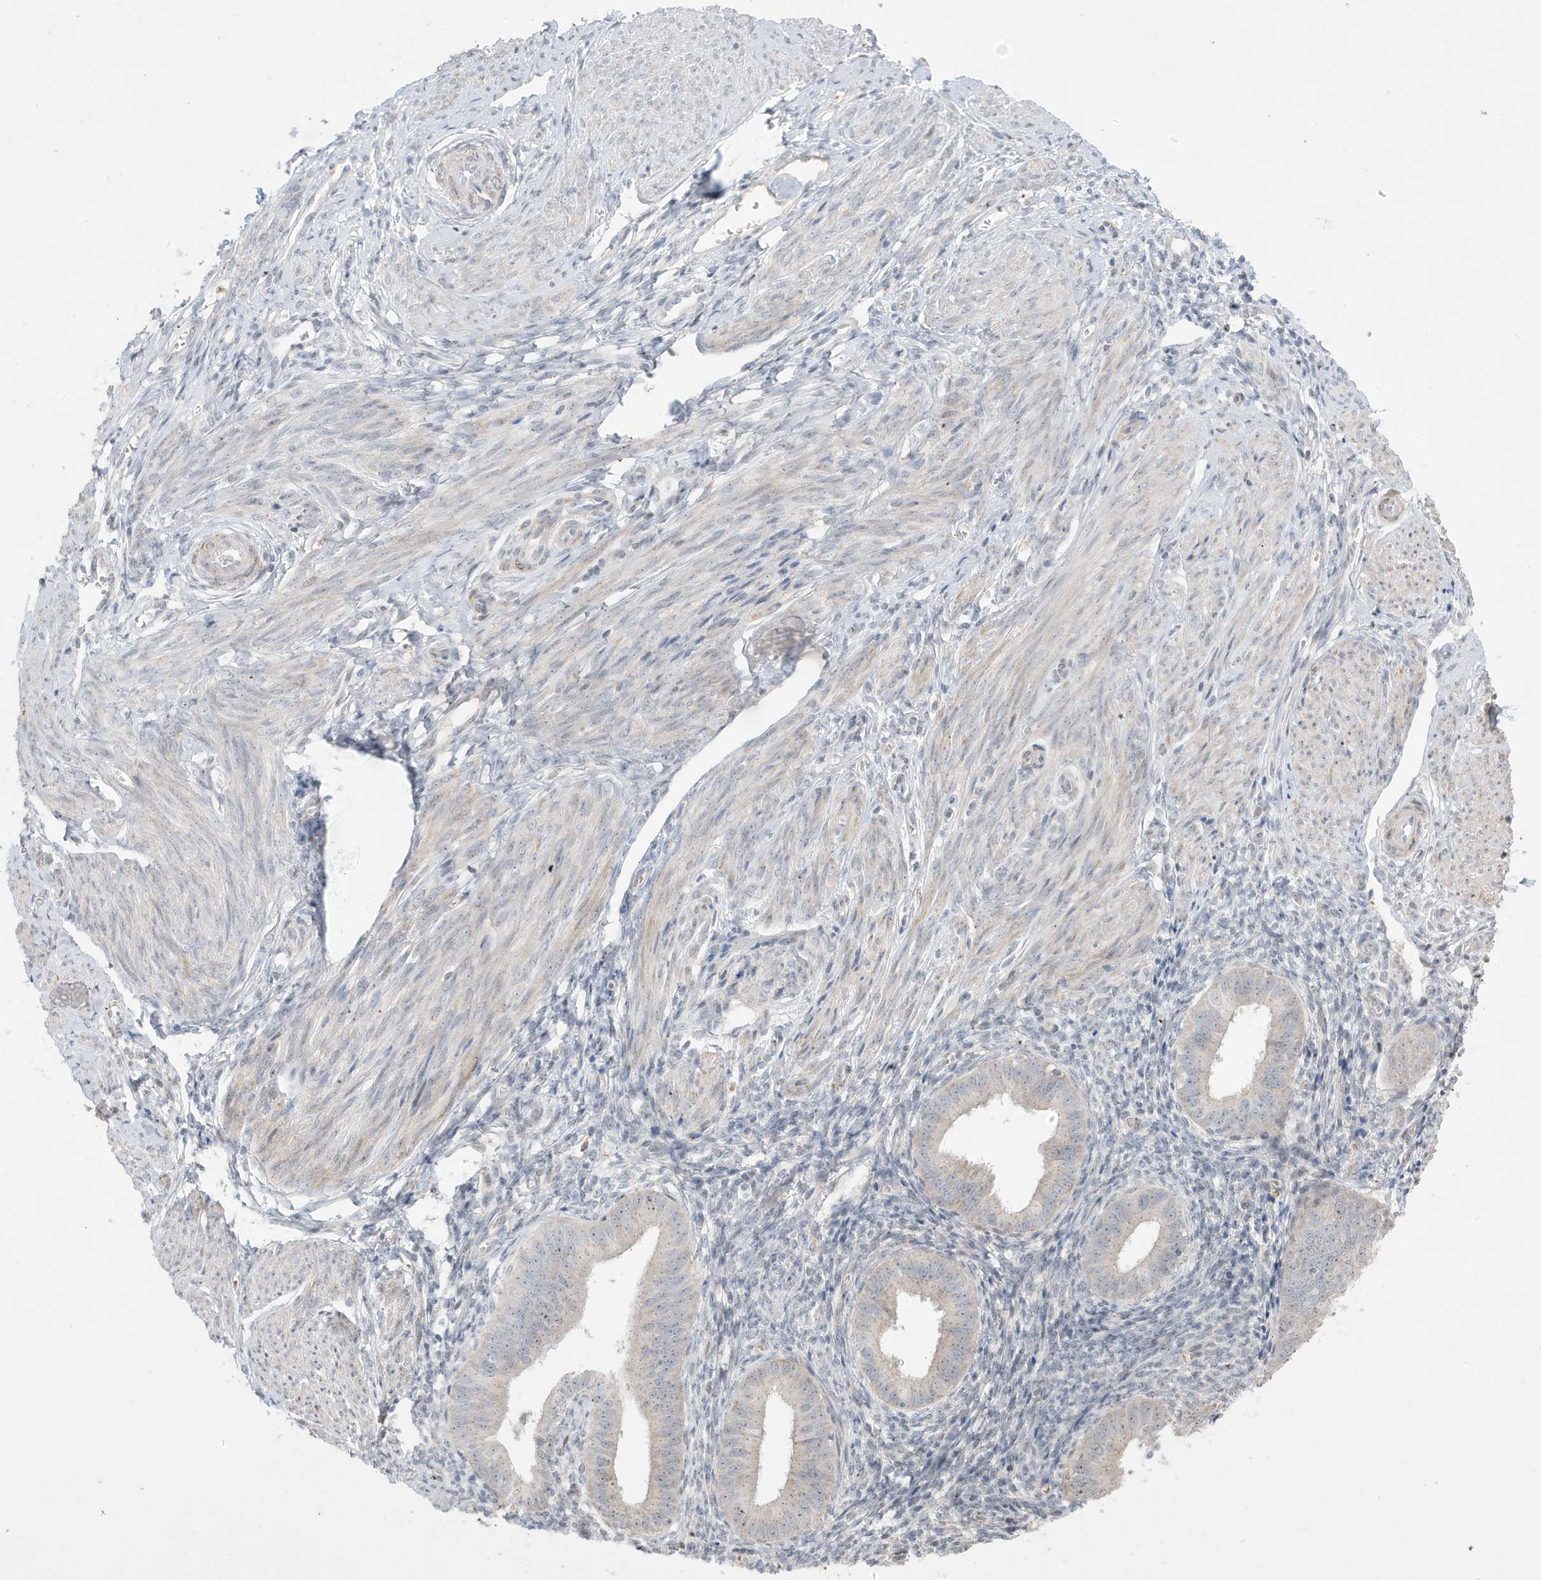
{"staining": {"intensity": "negative", "quantity": "none", "location": "none"}, "tissue": "endometrium", "cell_type": "Cells in endometrial stroma", "image_type": "normal", "snomed": [{"axis": "morphology", "description": "Normal tissue, NOS"}, {"axis": "topography", "description": "Uterus"}, {"axis": "topography", "description": "Endometrium"}], "caption": "Normal endometrium was stained to show a protein in brown. There is no significant expression in cells in endometrial stroma. Nuclei are stained in blue.", "gene": "FNDC1", "patient": {"sex": "female", "age": 48}}